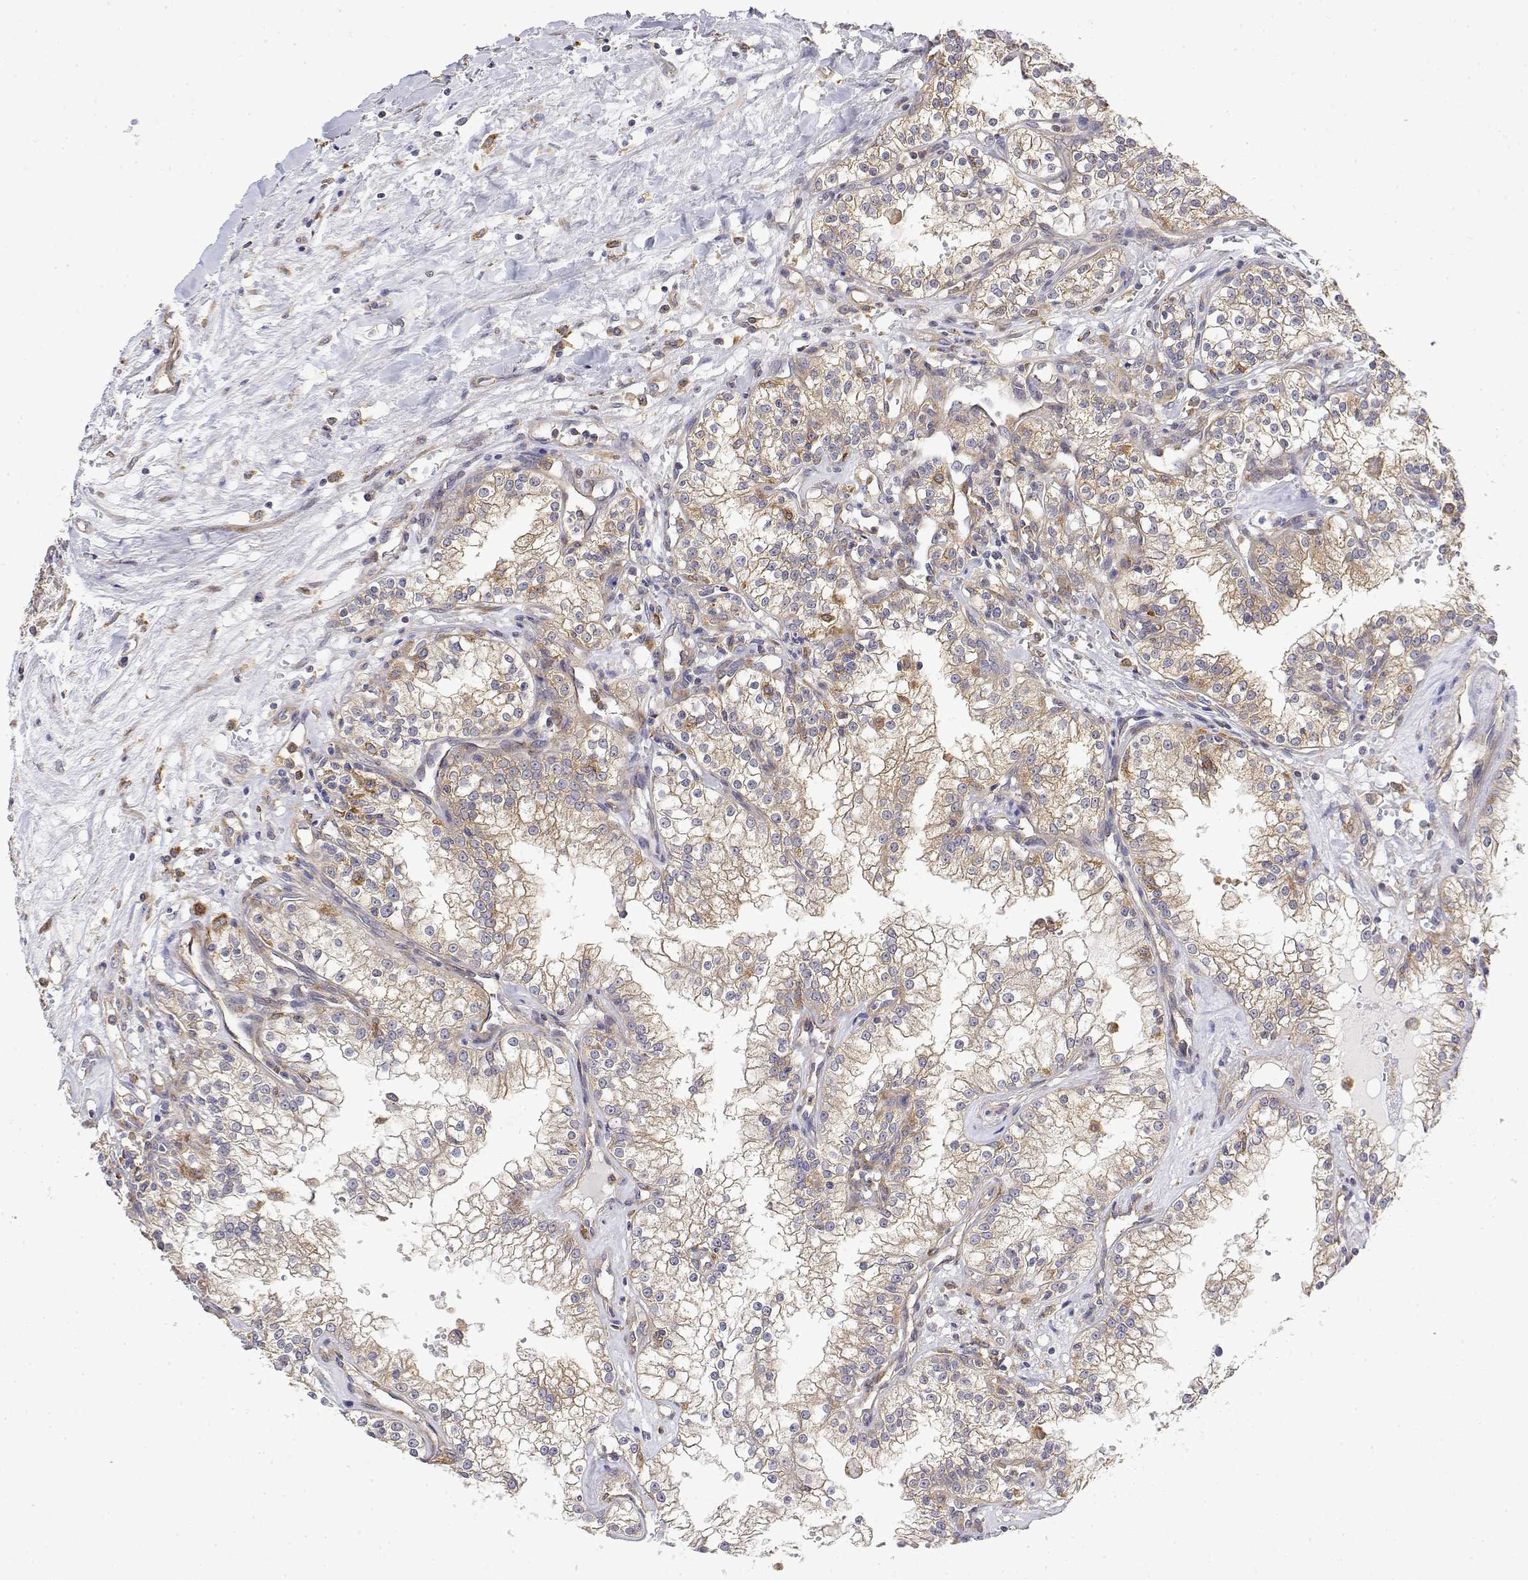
{"staining": {"intensity": "weak", "quantity": "25%-75%", "location": "cytoplasmic/membranous"}, "tissue": "renal cancer", "cell_type": "Tumor cells", "image_type": "cancer", "snomed": [{"axis": "morphology", "description": "Adenocarcinoma, NOS"}, {"axis": "topography", "description": "Kidney"}], "caption": "IHC staining of renal cancer, which exhibits low levels of weak cytoplasmic/membranous staining in approximately 25%-75% of tumor cells indicating weak cytoplasmic/membranous protein staining. The staining was performed using DAB (brown) for protein detection and nuclei were counterstained in hematoxylin (blue).", "gene": "PACSIN2", "patient": {"sex": "male", "age": 36}}